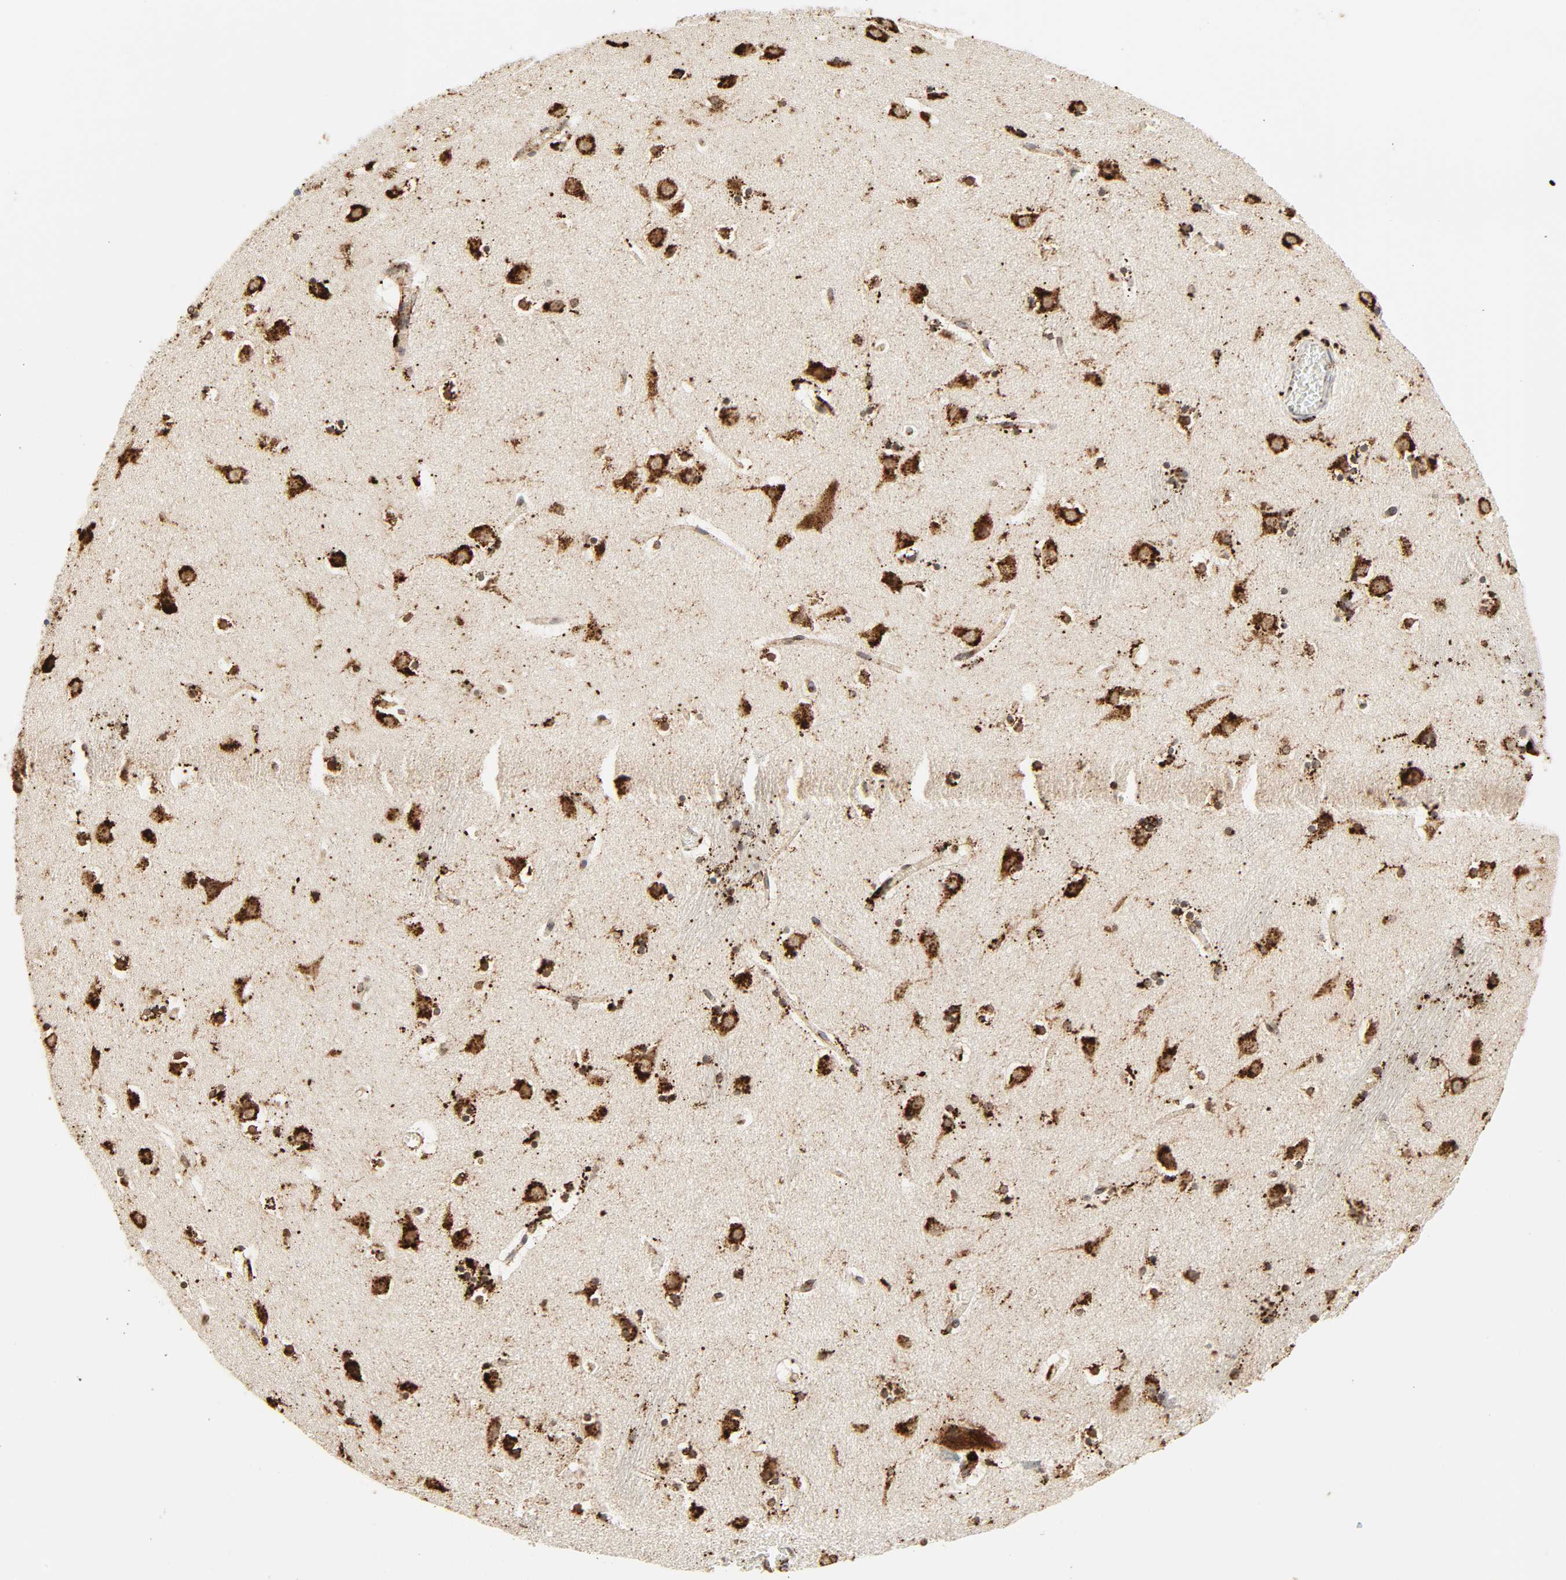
{"staining": {"intensity": "strong", "quantity": ">75%", "location": "cytoplasmic/membranous"}, "tissue": "caudate", "cell_type": "Glial cells", "image_type": "normal", "snomed": [{"axis": "morphology", "description": "Normal tissue, NOS"}, {"axis": "topography", "description": "Lateral ventricle wall"}], "caption": "The image displays a brown stain indicating the presence of a protein in the cytoplasmic/membranous of glial cells in caudate. (brown staining indicates protein expression, while blue staining denotes nuclei).", "gene": "PSAP", "patient": {"sex": "male", "age": 45}}